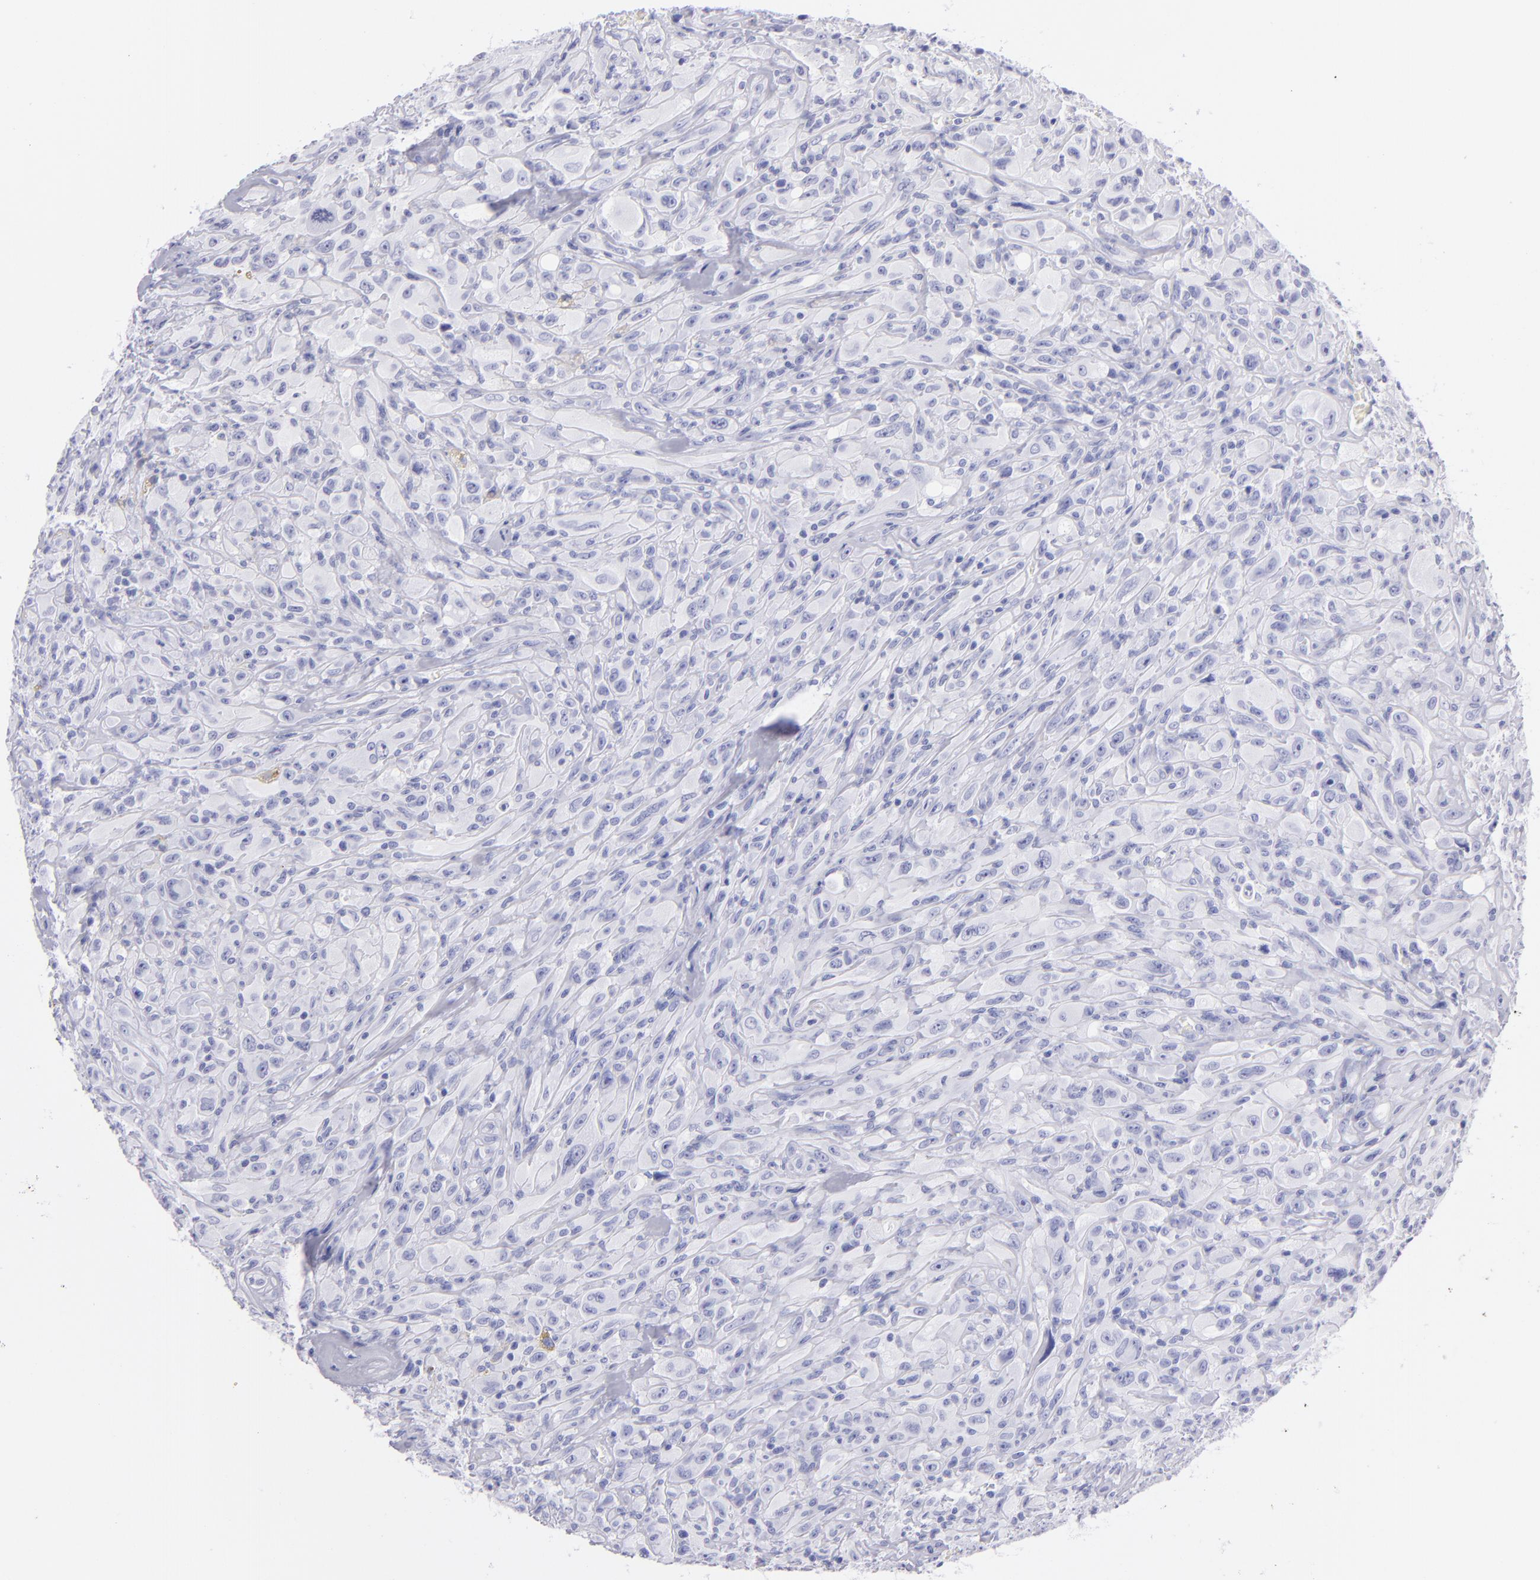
{"staining": {"intensity": "negative", "quantity": "none", "location": "none"}, "tissue": "glioma", "cell_type": "Tumor cells", "image_type": "cancer", "snomed": [{"axis": "morphology", "description": "Glioma, malignant, High grade"}, {"axis": "topography", "description": "Brain"}], "caption": "An image of glioma stained for a protein reveals no brown staining in tumor cells.", "gene": "PRPH", "patient": {"sex": "male", "age": 48}}